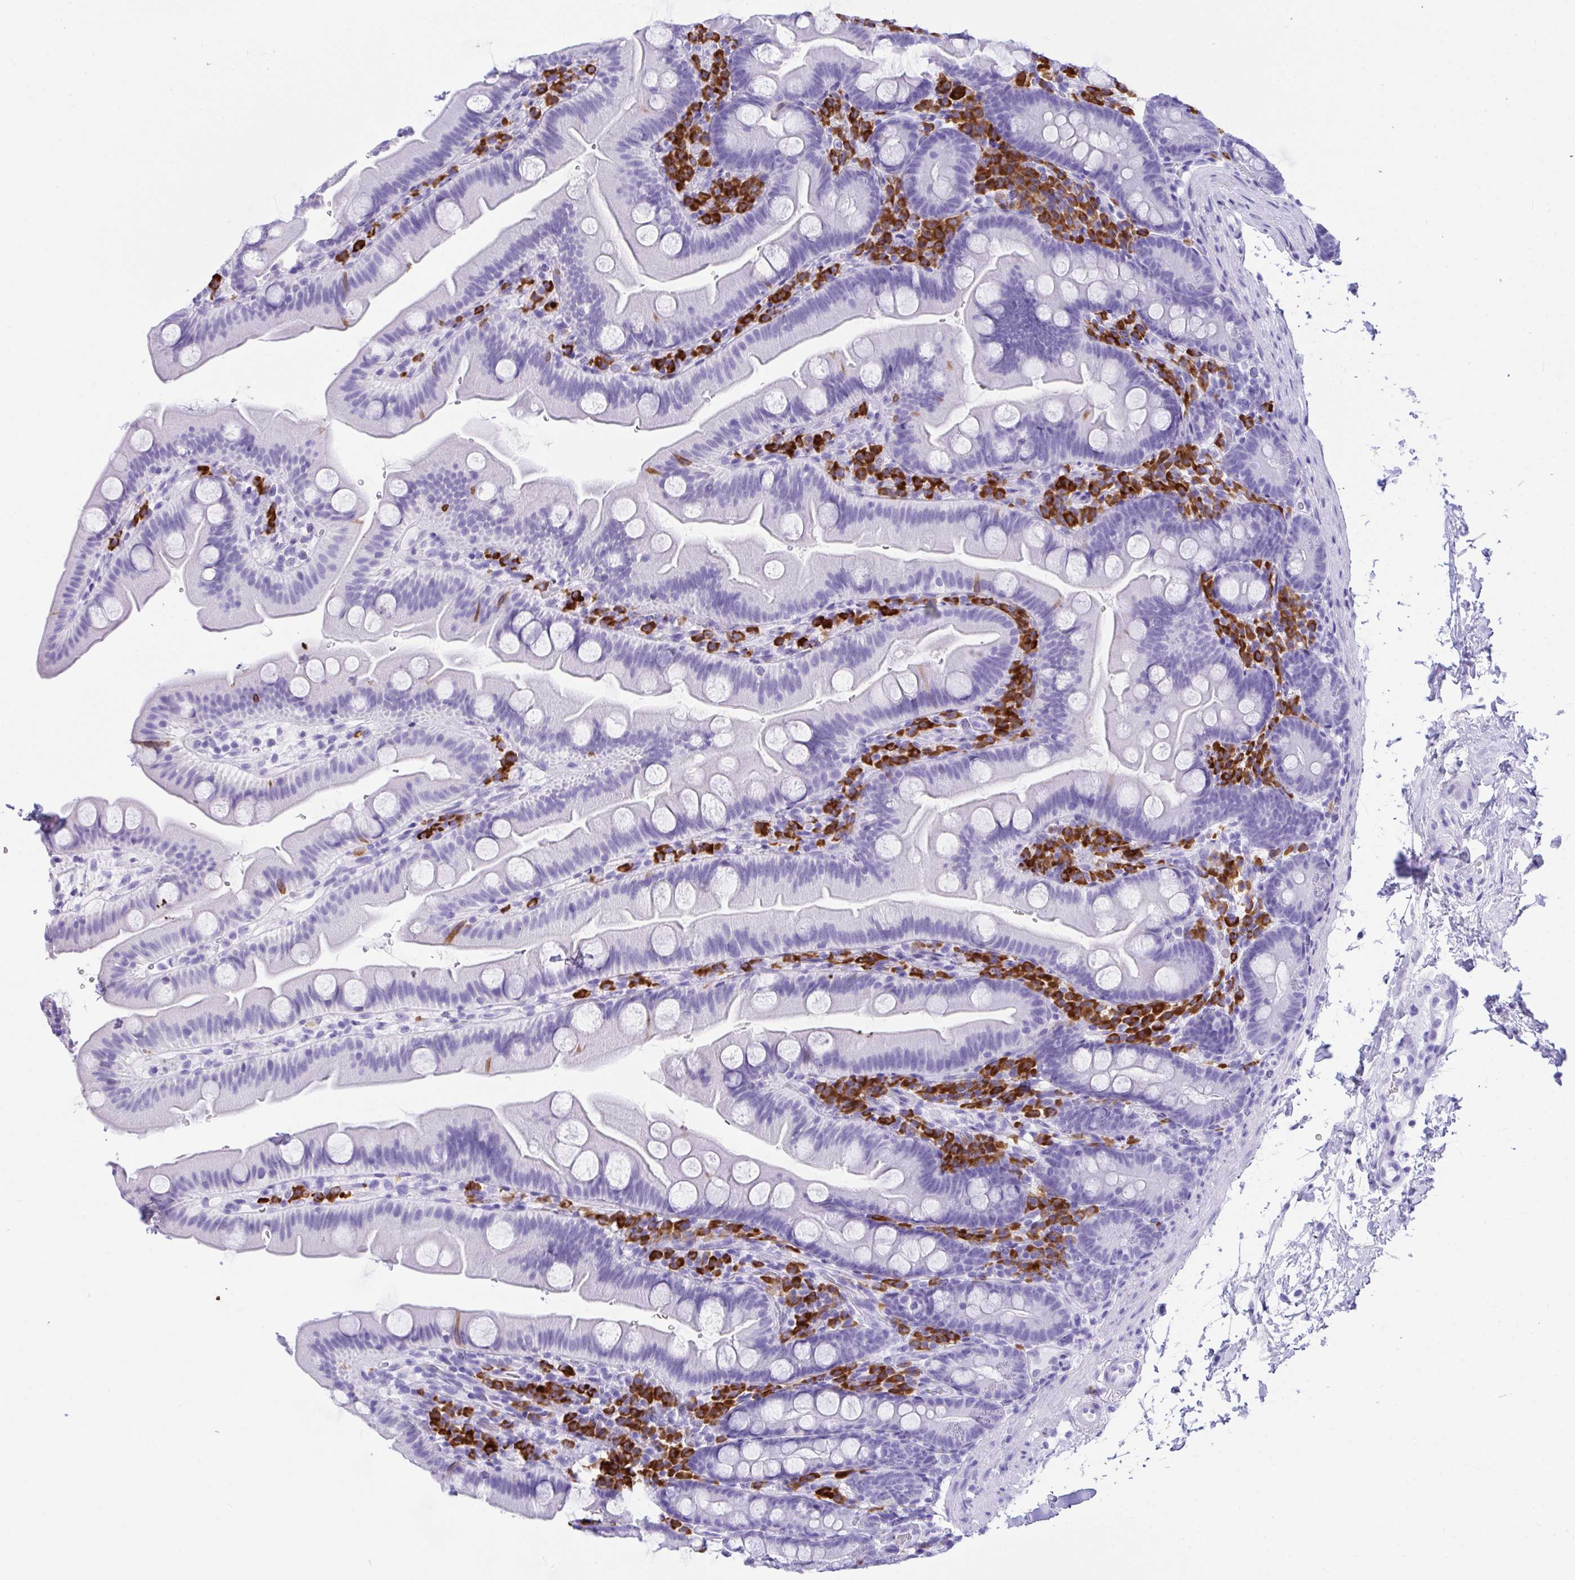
{"staining": {"intensity": "negative", "quantity": "none", "location": "none"}, "tissue": "small intestine", "cell_type": "Glandular cells", "image_type": "normal", "snomed": [{"axis": "morphology", "description": "Normal tissue, NOS"}, {"axis": "topography", "description": "Small intestine"}], "caption": "Unremarkable small intestine was stained to show a protein in brown. There is no significant staining in glandular cells. The staining was performed using DAB to visualize the protein expression in brown, while the nuclei were stained in blue with hematoxylin (Magnification: 20x).", "gene": "BEST4", "patient": {"sex": "female", "age": 68}}